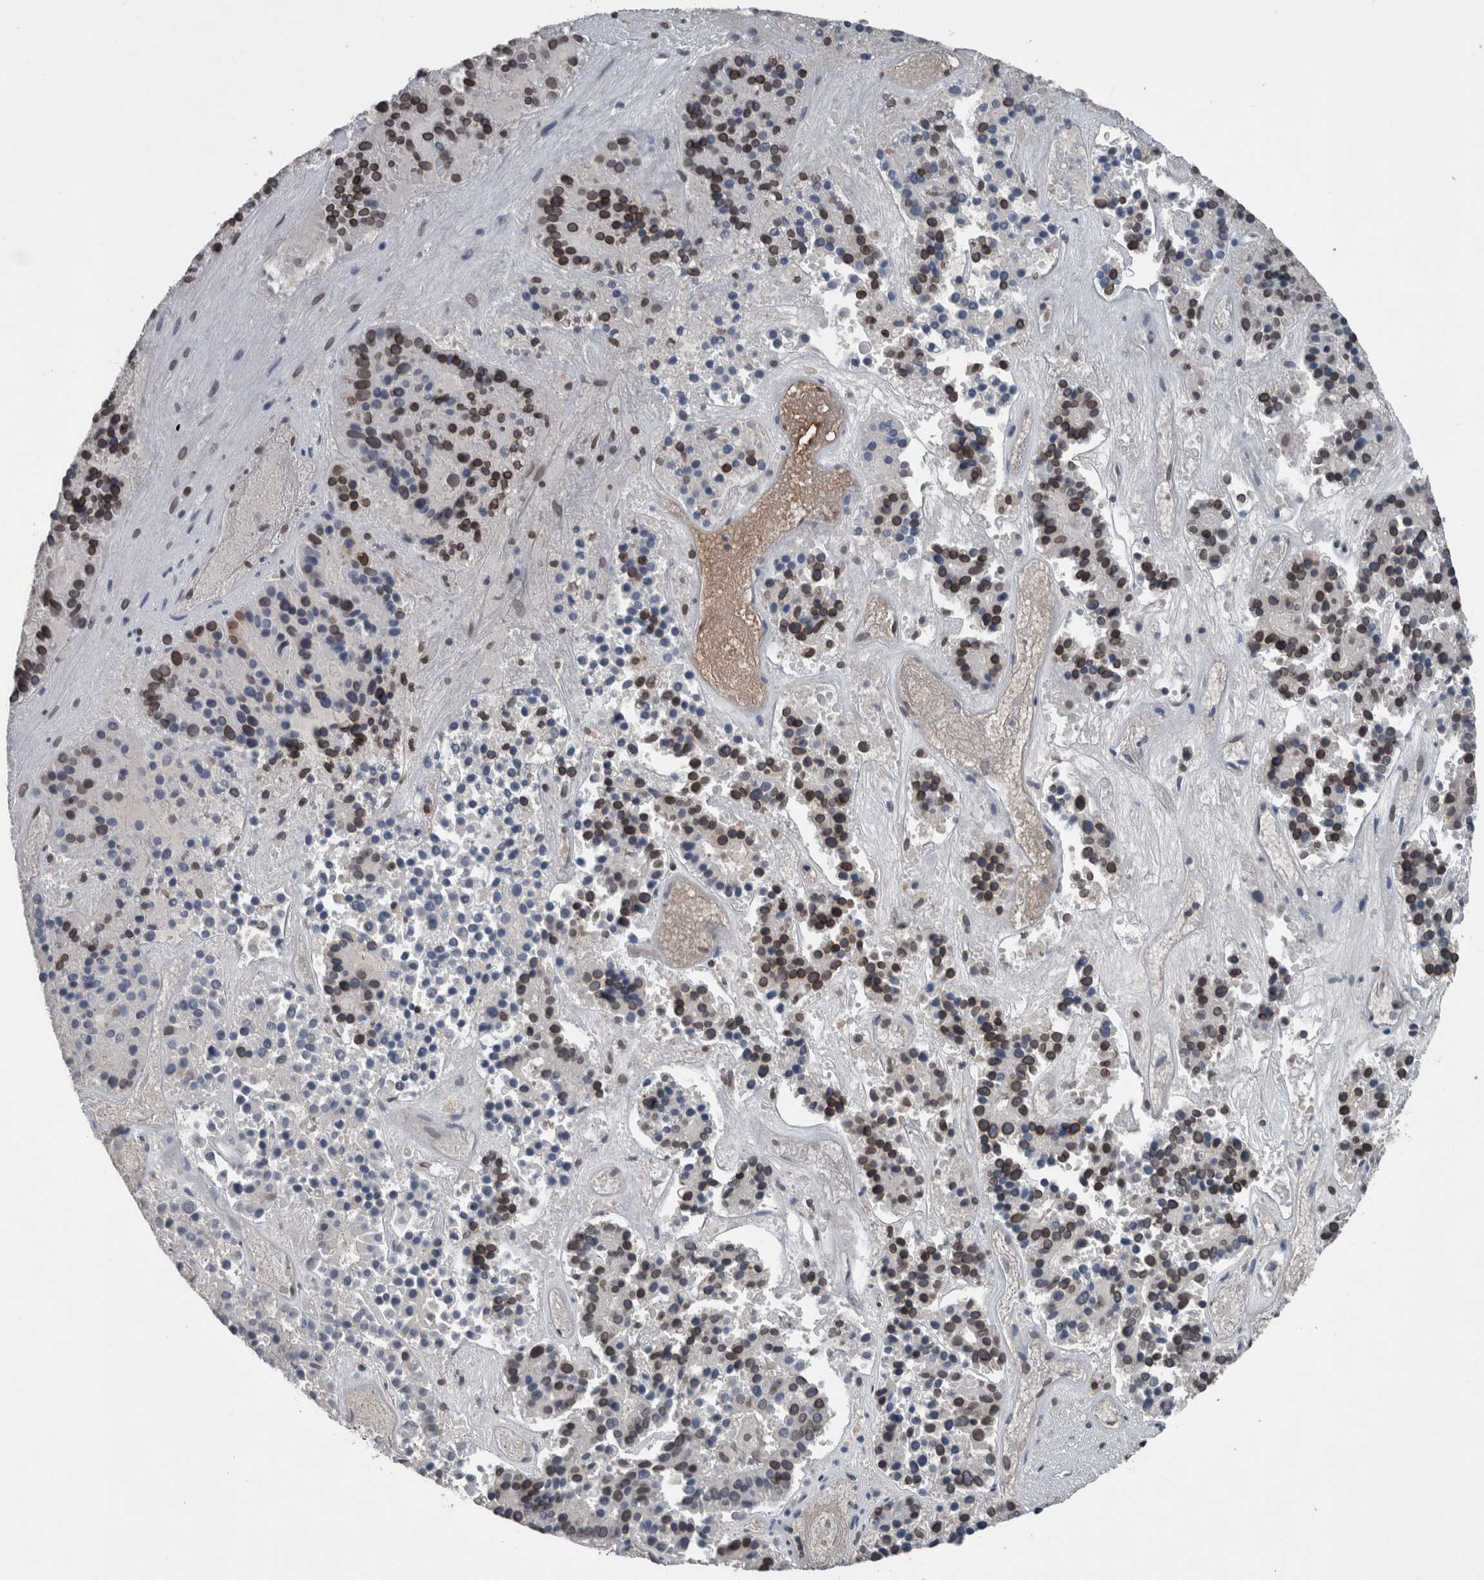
{"staining": {"intensity": "strong", "quantity": "<25%", "location": "cytoplasmic/membranous,nuclear"}, "tissue": "pancreatic cancer", "cell_type": "Tumor cells", "image_type": "cancer", "snomed": [{"axis": "morphology", "description": "Adenocarcinoma, NOS"}, {"axis": "topography", "description": "Pancreas"}], "caption": "A histopathology image of pancreatic cancer stained for a protein displays strong cytoplasmic/membranous and nuclear brown staining in tumor cells.", "gene": "RANBP2", "patient": {"sex": "male", "age": 50}}